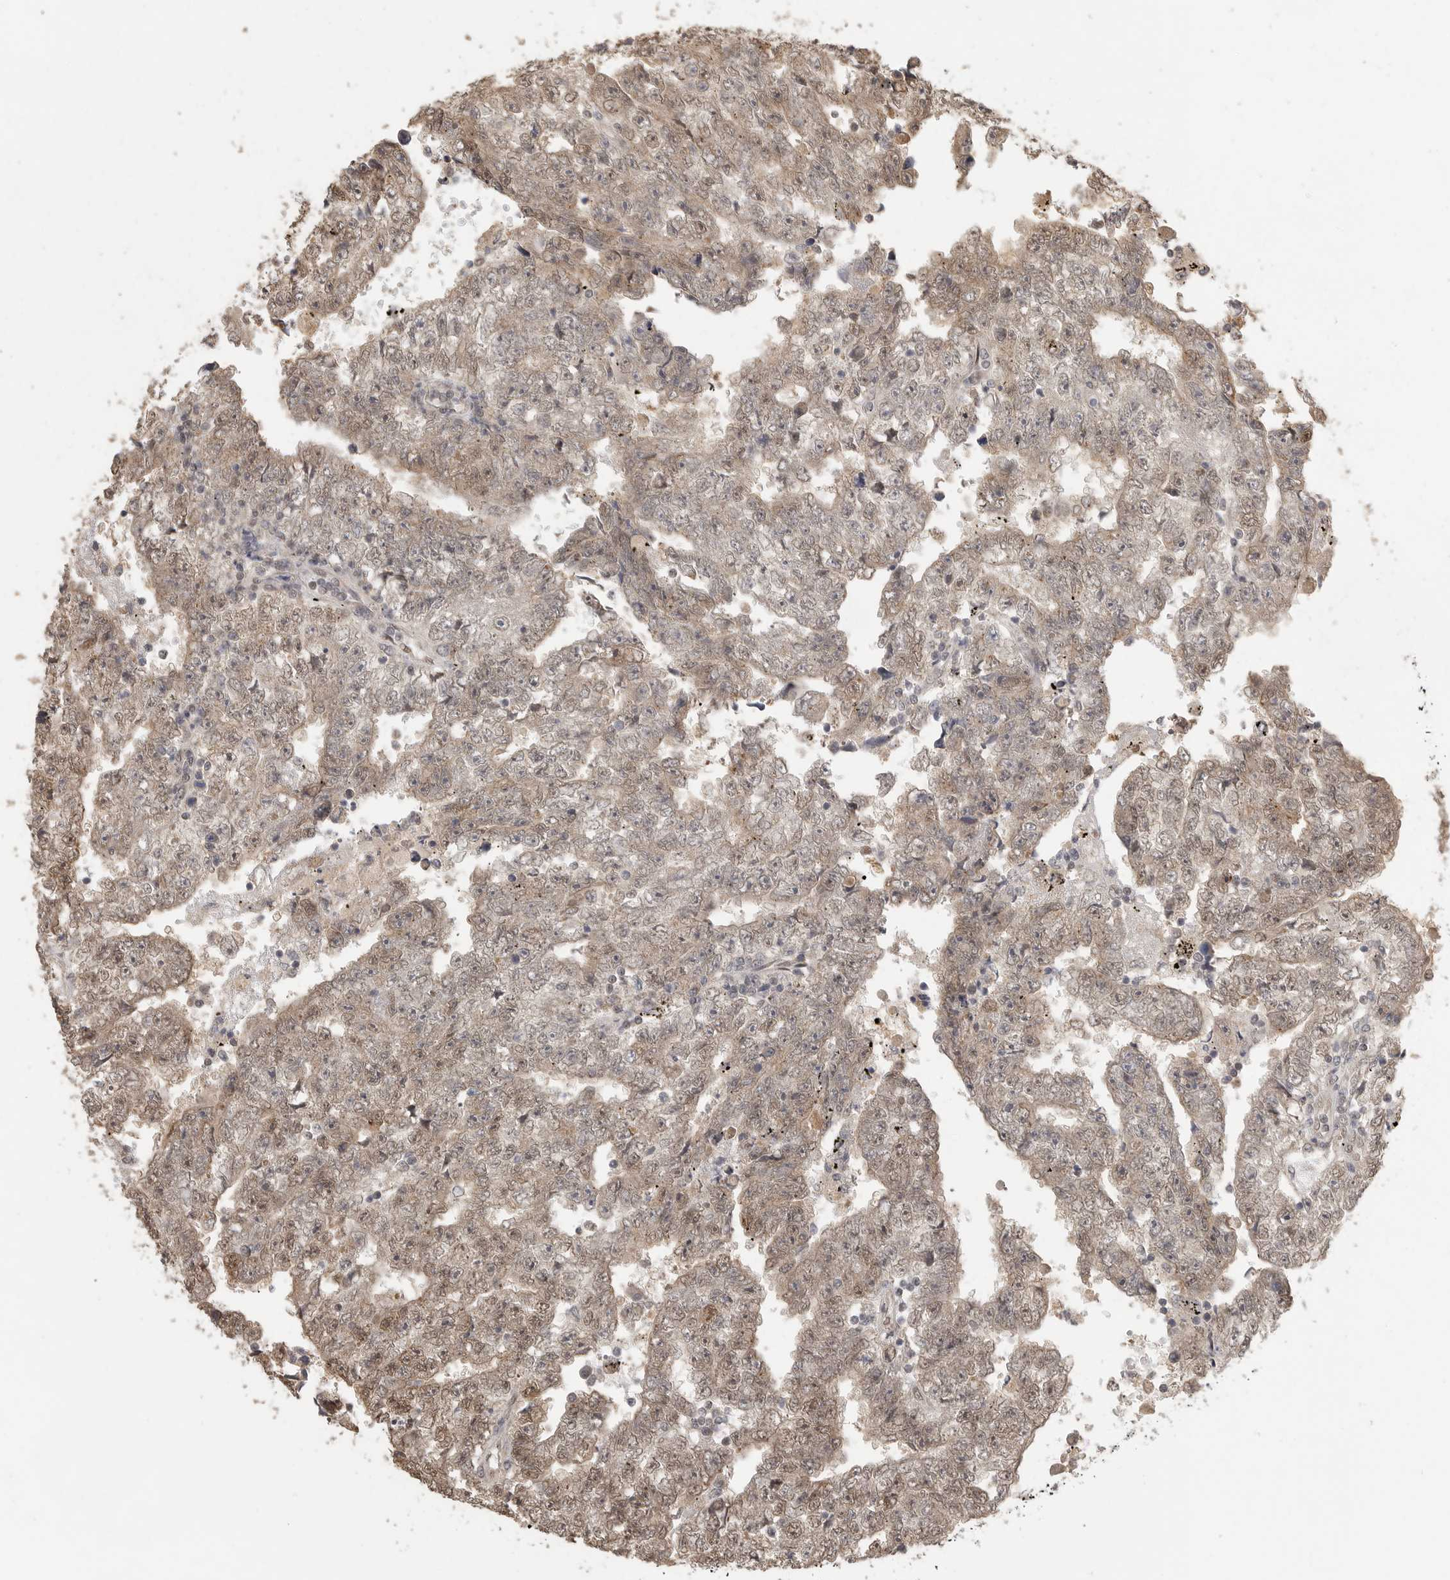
{"staining": {"intensity": "weak", "quantity": ">75%", "location": "cytoplasmic/membranous"}, "tissue": "testis cancer", "cell_type": "Tumor cells", "image_type": "cancer", "snomed": [{"axis": "morphology", "description": "Carcinoma, Embryonal, NOS"}, {"axis": "topography", "description": "Testis"}], "caption": "A low amount of weak cytoplasmic/membranous expression is seen in approximately >75% of tumor cells in testis cancer (embryonal carcinoma) tissue. The protein of interest is shown in brown color, while the nuclei are stained blue.", "gene": "DFFA", "patient": {"sex": "male", "age": 25}}